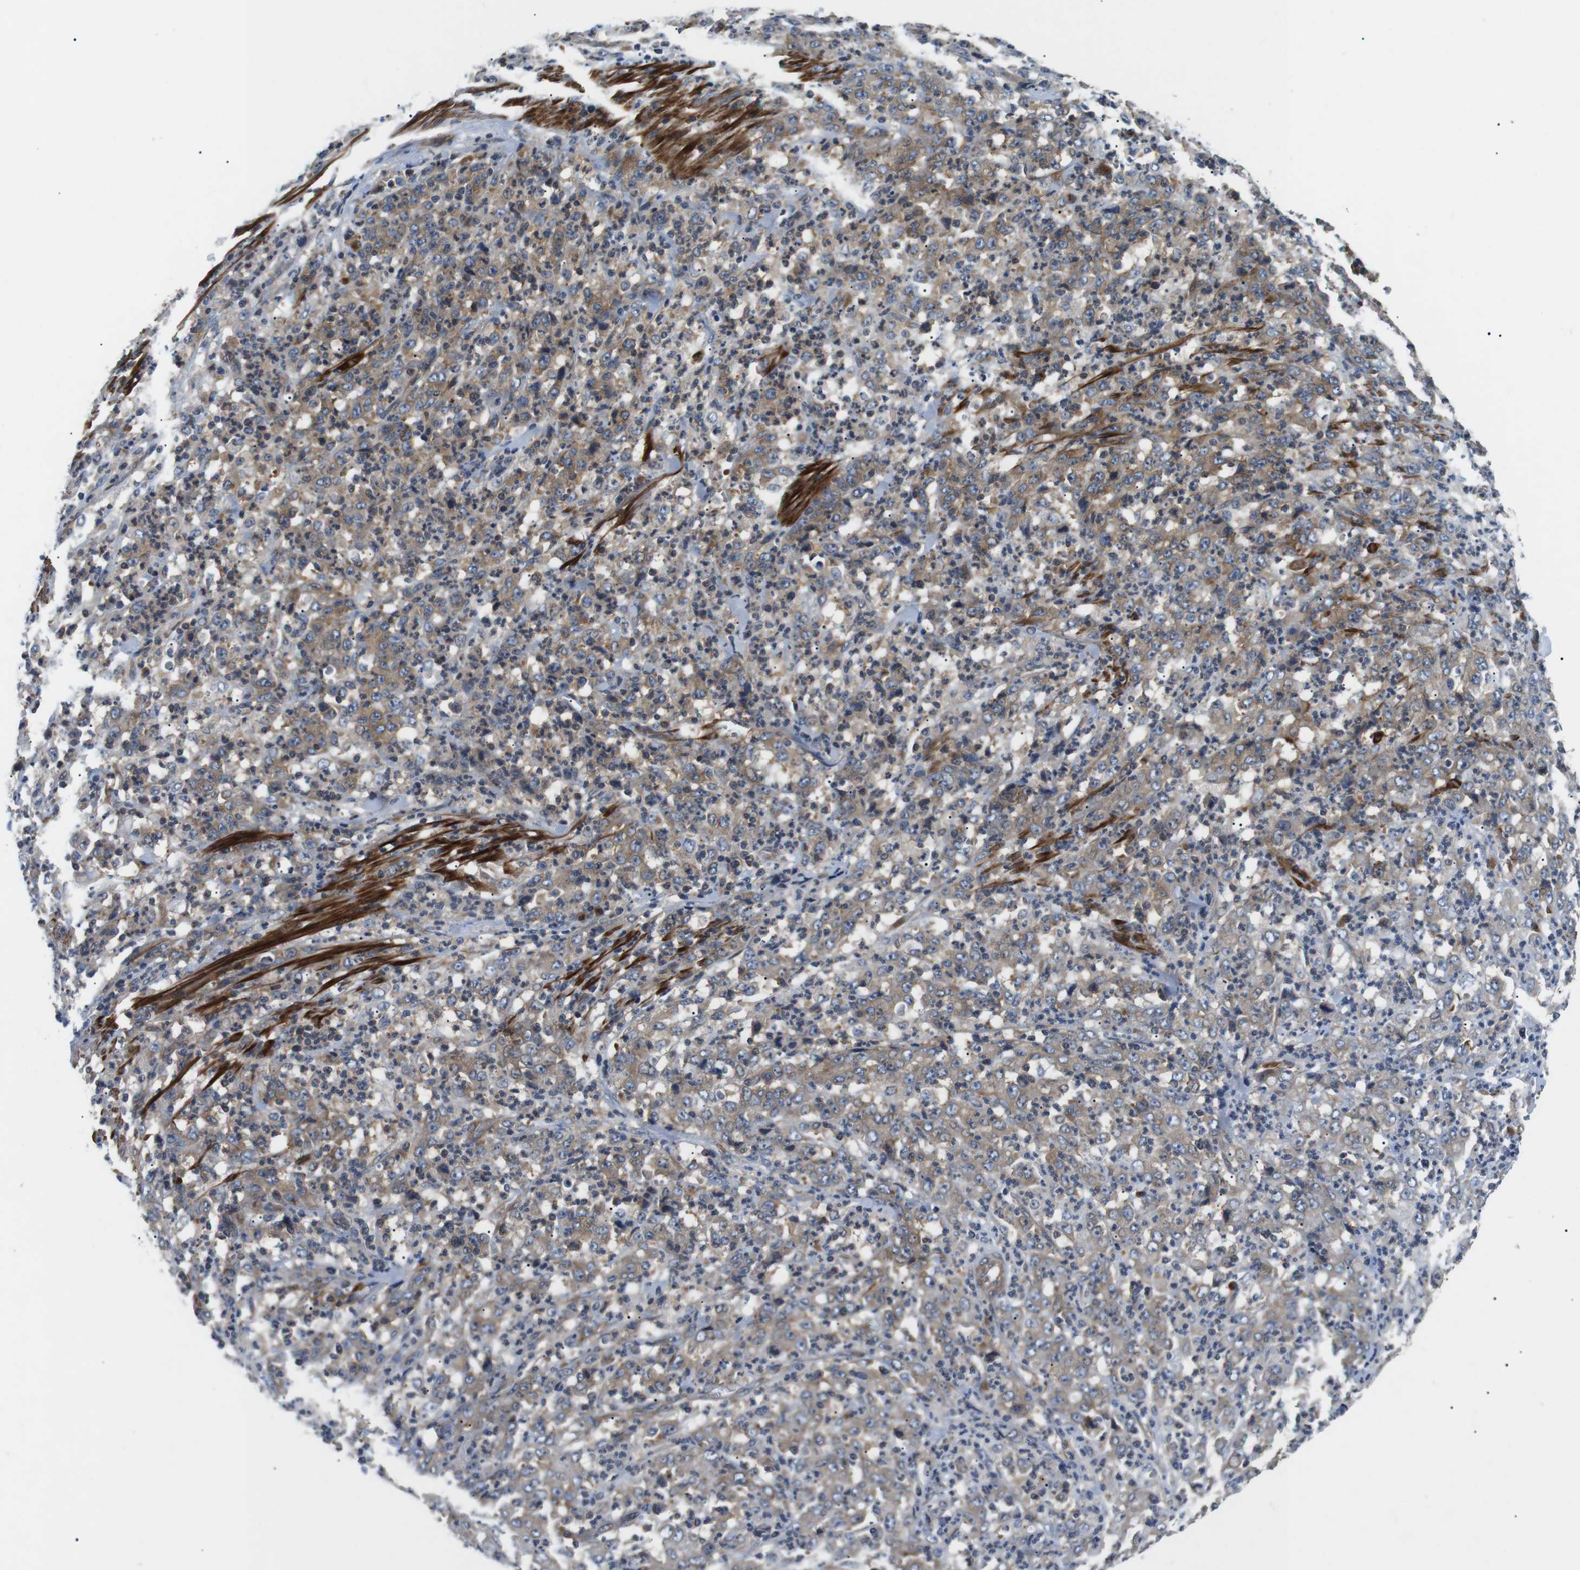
{"staining": {"intensity": "moderate", "quantity": ">75%", "location": "cytoplasmic/membranous"}, "tissue": "stomach cancer", "cell_type": "Tumor cells", "image_type": "cancer", "snomed": [{"axis": "morphology", "description": "Adenocarcinoma, NOS"}, {"axis": "topography", "description": "Stomach, lower"}], "caption": "Stomach adenocarcinoma stained with immunohistochemistry (IHC) demonstrates moderate cytoplasmic/membranous positivity in about >75% of tumor cells. (IHC, brightfield microscopy, high magnification).", "gene": "DIPK1A", "patient": {"sex": "female", "age": 71}}